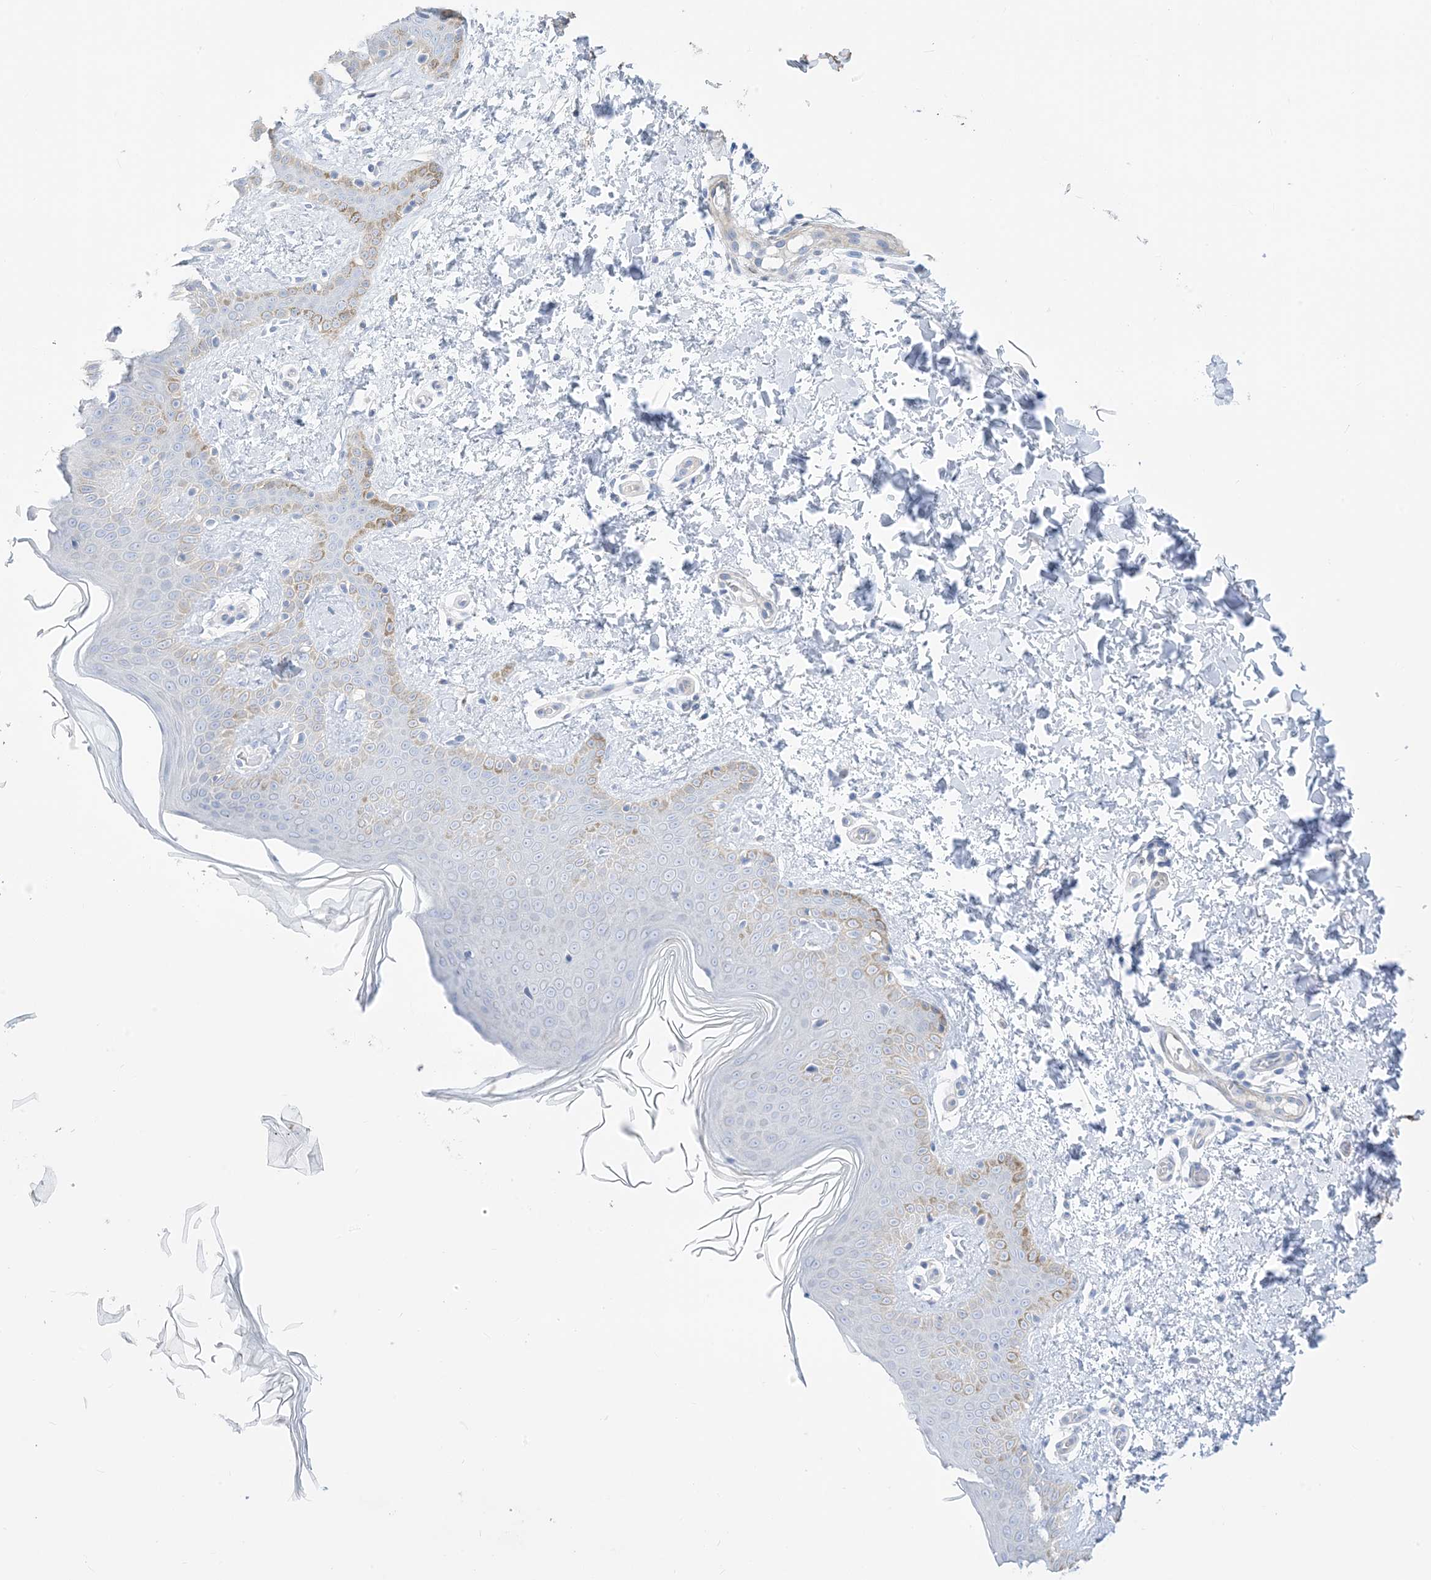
{"staining": {"intensity": "negative", "quantity": "none", "location": "none"}, "tissue": "skin", "cell_type": "Fibroblasts", "image_type": "normal", "snomed": [{"axis": "morphology", "description": "Normal tissue, NOS"}, {"axis": "topography", "description": "Skin"}], "caption": "Immunohistochemistry micrograph of benign human skin stained for a protein (brown), which demonstrates no staining in fibroblasts. (DAB immunohistochemistry (IHC) with hematoxylin counter stain).", "gene": "MARS2", "patient": {"sex": "male", "age": 36}}